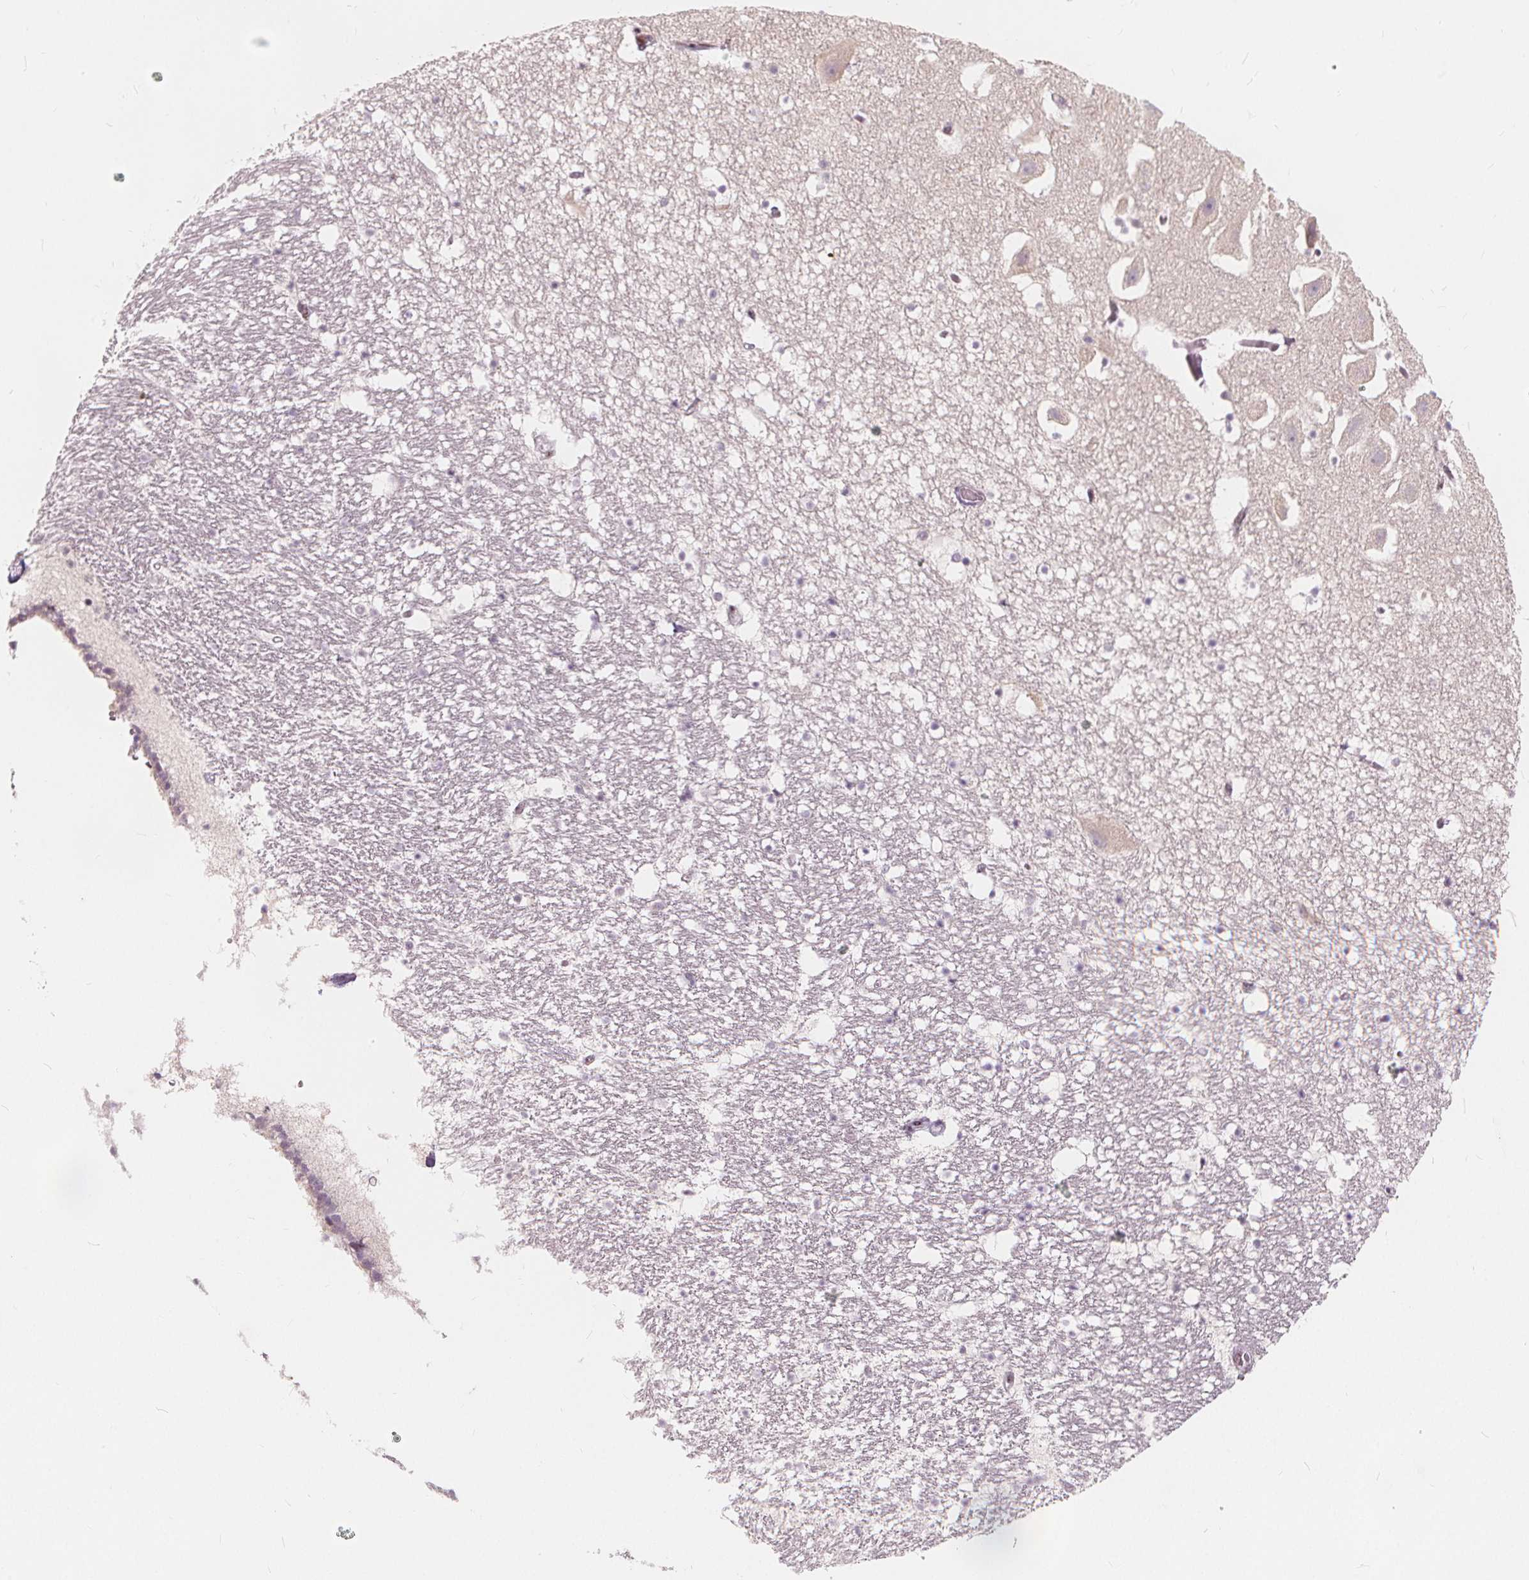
{"staining": {"intensity": "negative", "quantity": "none", "location": "none"}, "tissue": "hippocampus", "cell_type": "Glial cells", "image_type": "normal", "snomed": [{"axis": "morphology", "description": "Normal tissue, NOS"}, {"axis": "topography", "description": "Hippocampus"}], "caption": "Protein analysis of benign hippocampus reveals no significant staining in glial cells. The staining was performed using DAB (3,3'-diaminobenzidine) to visualize the protein expression in brown, while the nuclei were stained in blue with hematoxylin (Magnification: 20x).", "gene": "DRC3", "patient": {"sex": "male", "age": 26}}